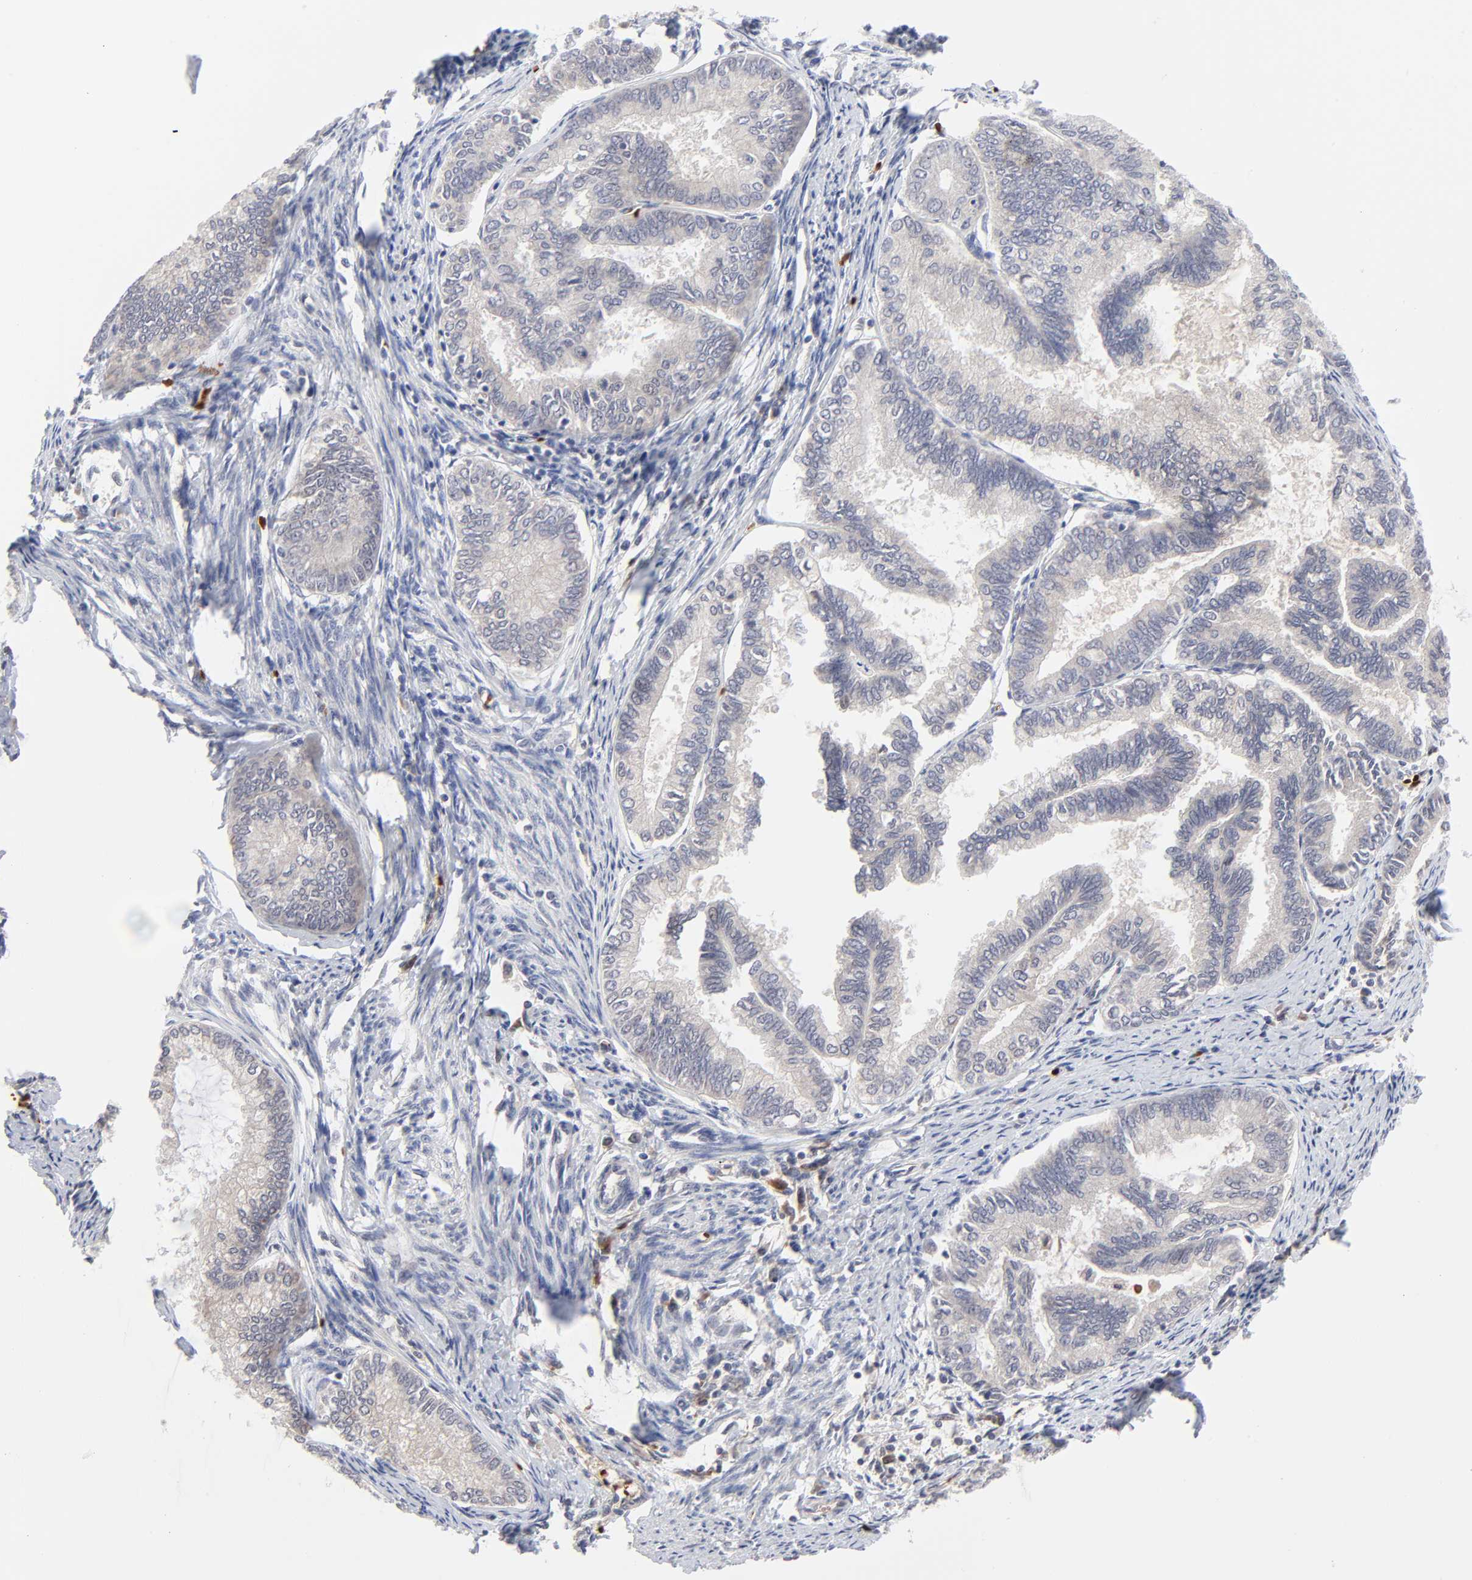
{"staining": {"intensity": "negative", "quantity": "none", "location": "none"}, "tissue": "endometrial cancer", "cell_type": "Tumor cells", "image_type": "cancer", "snomed": [{"axis": "morphology", "description": "Adenocarcinoma, NOS"}, {"axis": "topography", "description": "Endometrium"}], "caption": "An image of endometrial cancer (adenocarcinoma) stained for a protein reveals no brown staining in tumor cells.", "gene": "CASP10", "patient": {"sex": "female", "age": 86}}